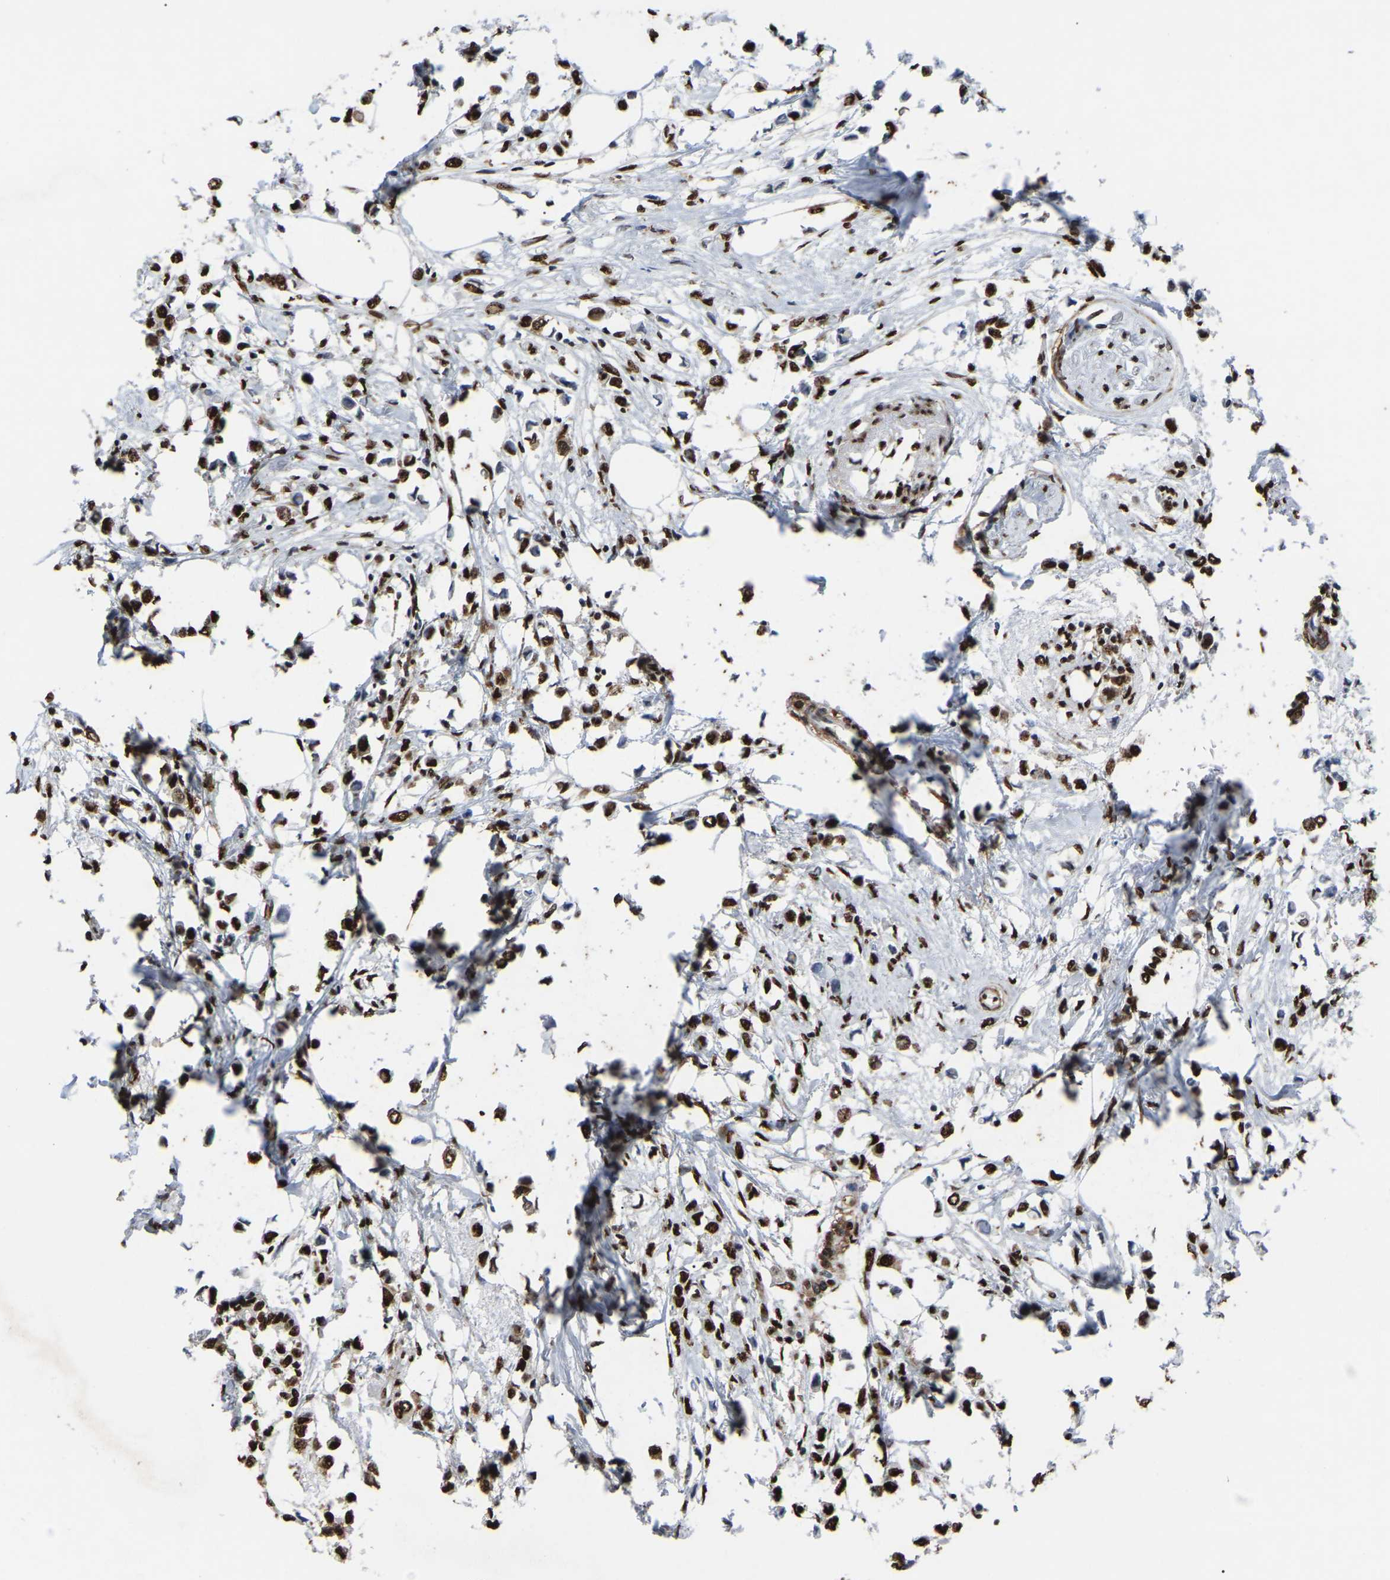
{"staining": {"intensity": "strong", "quantity": ">75%", "location": "nuclear"}, "tissue": "breast cancer", "cell_type": "Tumor cells", "image_type": "cancer", "snomed": [{"axis": "morphology", "description": "Lobular carcinoma"}, {"axis": "topography", "description": "Breast"}], "caption": "Immunohistochemical staining of breast lobular carcinoma demonstrates high levels of strong nuclear expression in approximately >75% of tumor cells. The protein is shown in brown color, while the nuclei are stained blue.", "gene": "RBL2", "patient": {"sex": "female", "age": 51}}